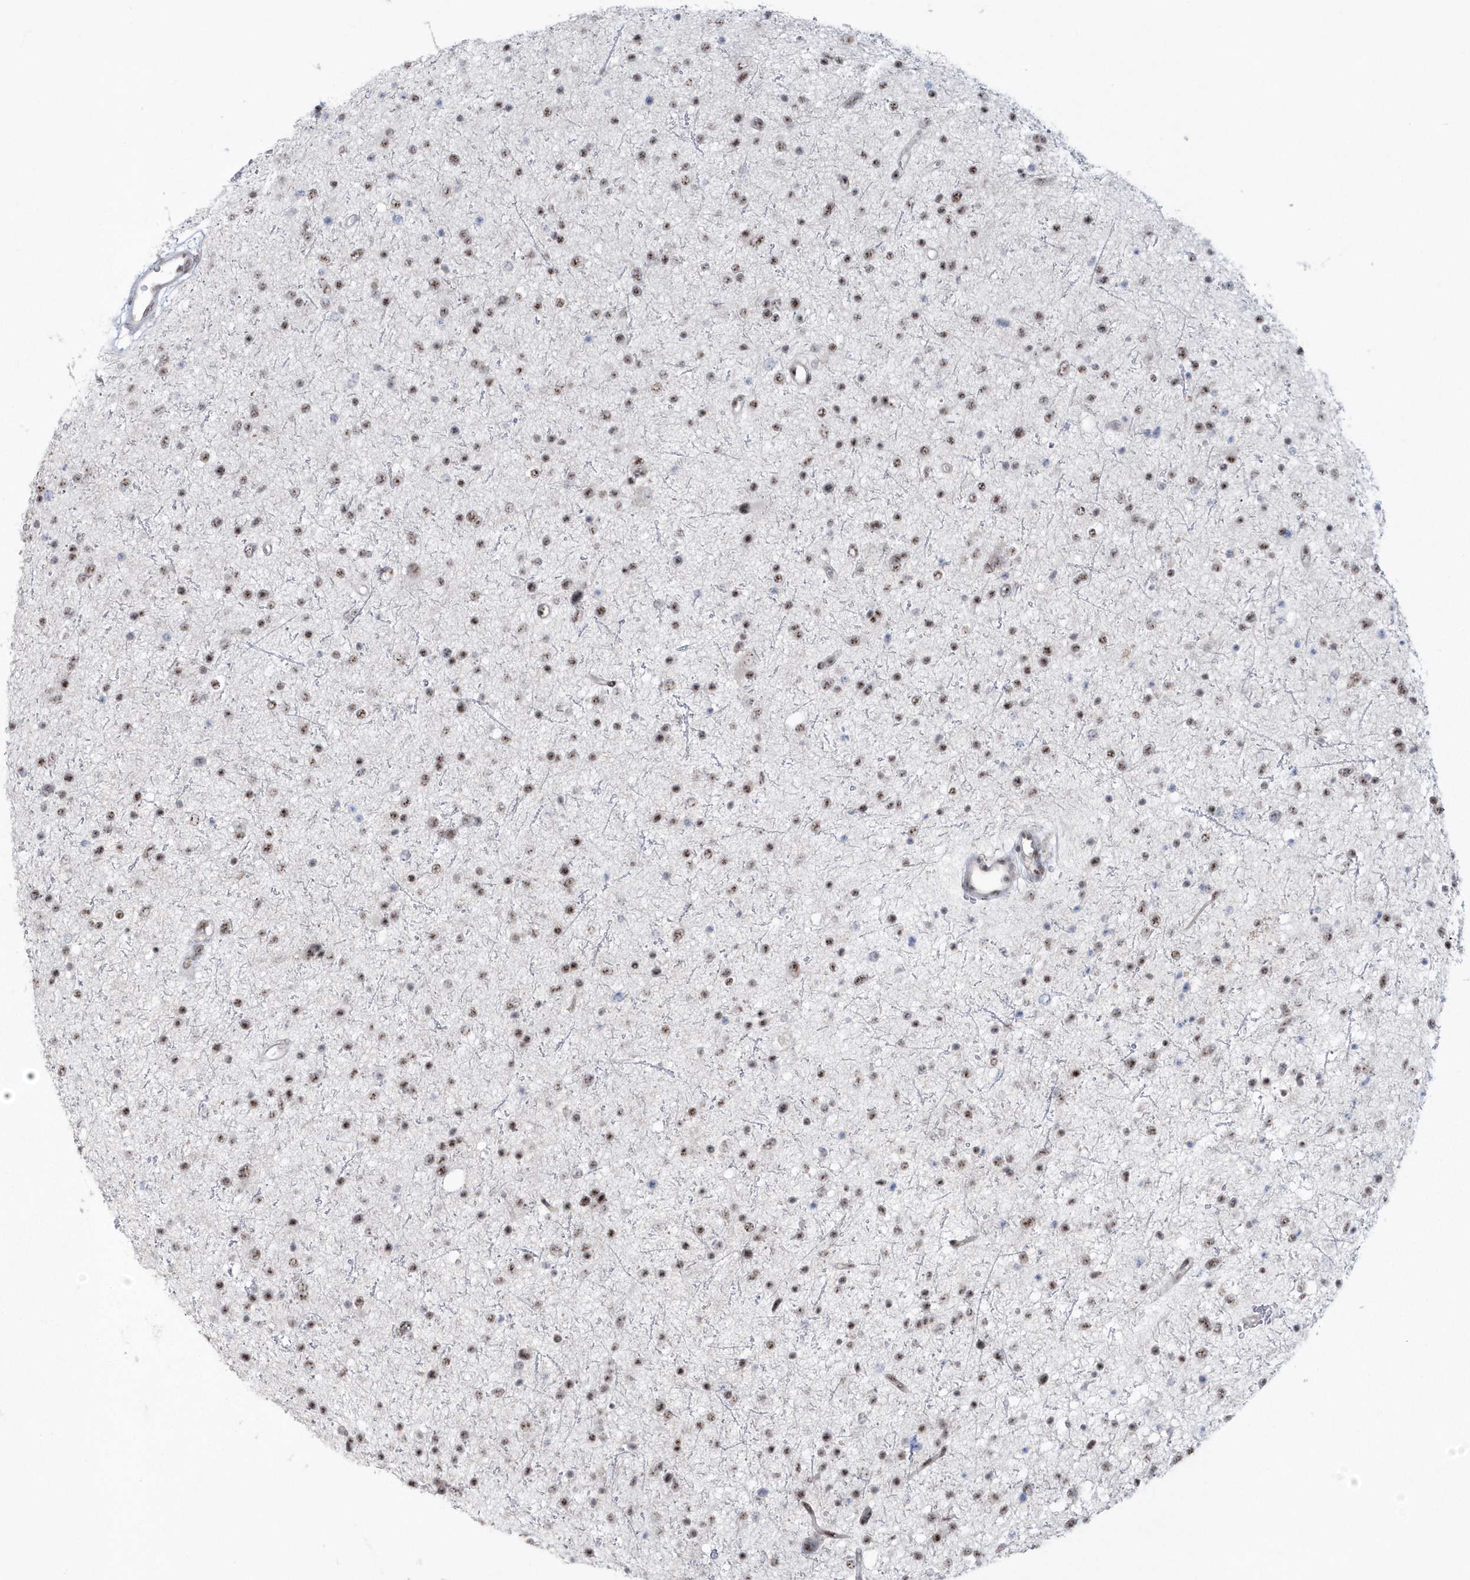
{"staining": {"intensity": "moderate", "quantity": ">75%", "location": "nuclear"}, "tissue": "glioma", "cell_type": "Tumor cells", "image_type": "cancer", "snomed": [{"axis": "morphology", "description": "Glioma, malignant, Low grade"}, {"axis": "topography", "description": "Brain"}], "caption": "This is a photomicrograph of immunohistochemistry staining of glioma, which shows moderate expression in the nuclear of tumor cells.", "gene": "KDM6B", "patient": {"sex": "female", "age": 37}}